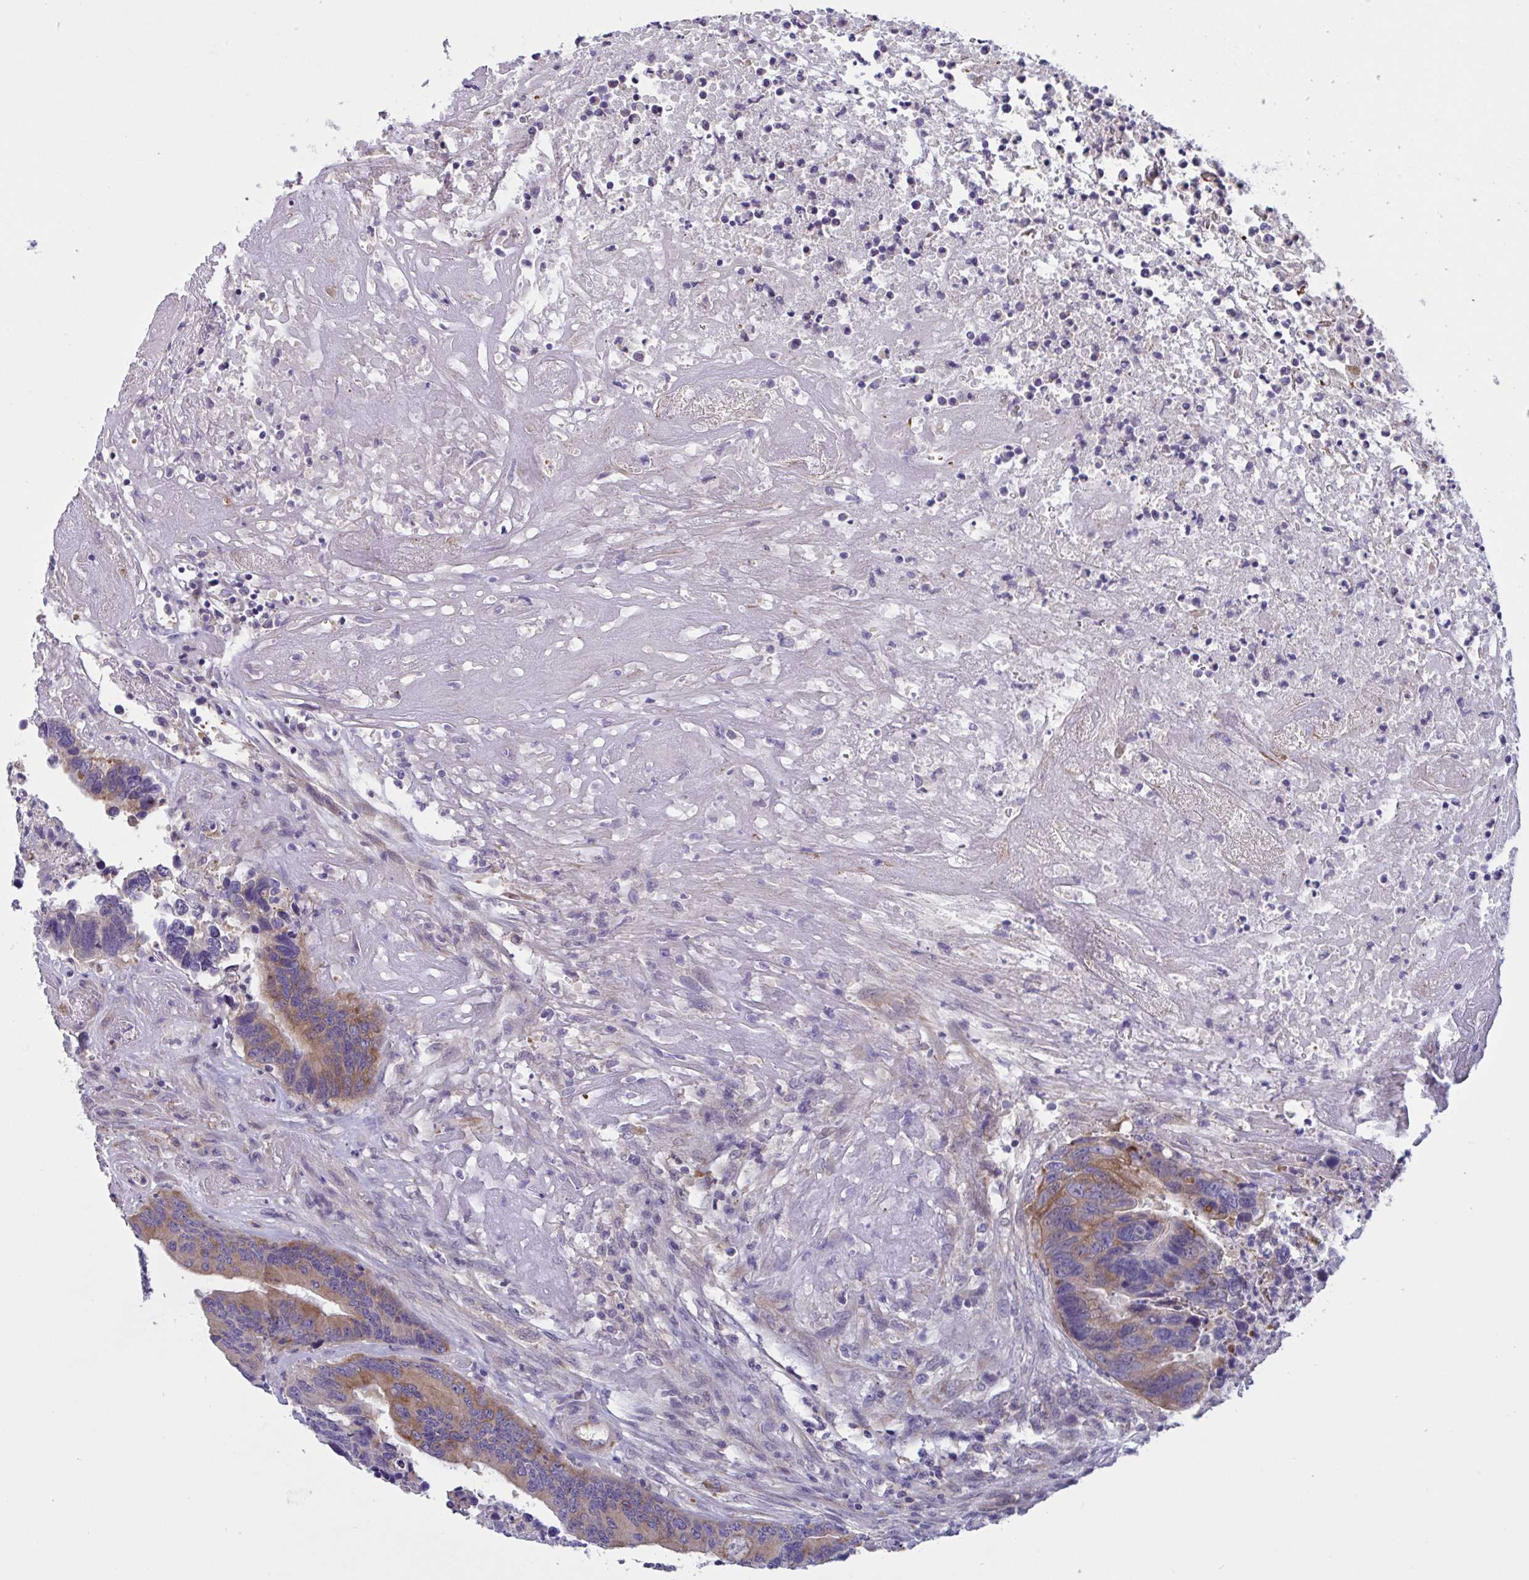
{"staining": {"intensity": "moderate", "quantity": "<25%", "location": "cytoplasmic/membranous"}, "tissue": "colorectal cancer", "cell_type": "Tumor cells", "image_type": "cancer", "snomed": [{"axis": "morphology", "description": "Adenocarcinoma, NOS"}, {"axis": "topography", "description": "Colon"}], "caption": "Tumor cells exhibit low levels of moderate cytoplasmic/membranous positivity in approximately <25% of cells in colorectal cancer.", "gene": "MS4A14", "patient": {"sex": "female", "age": 67}}